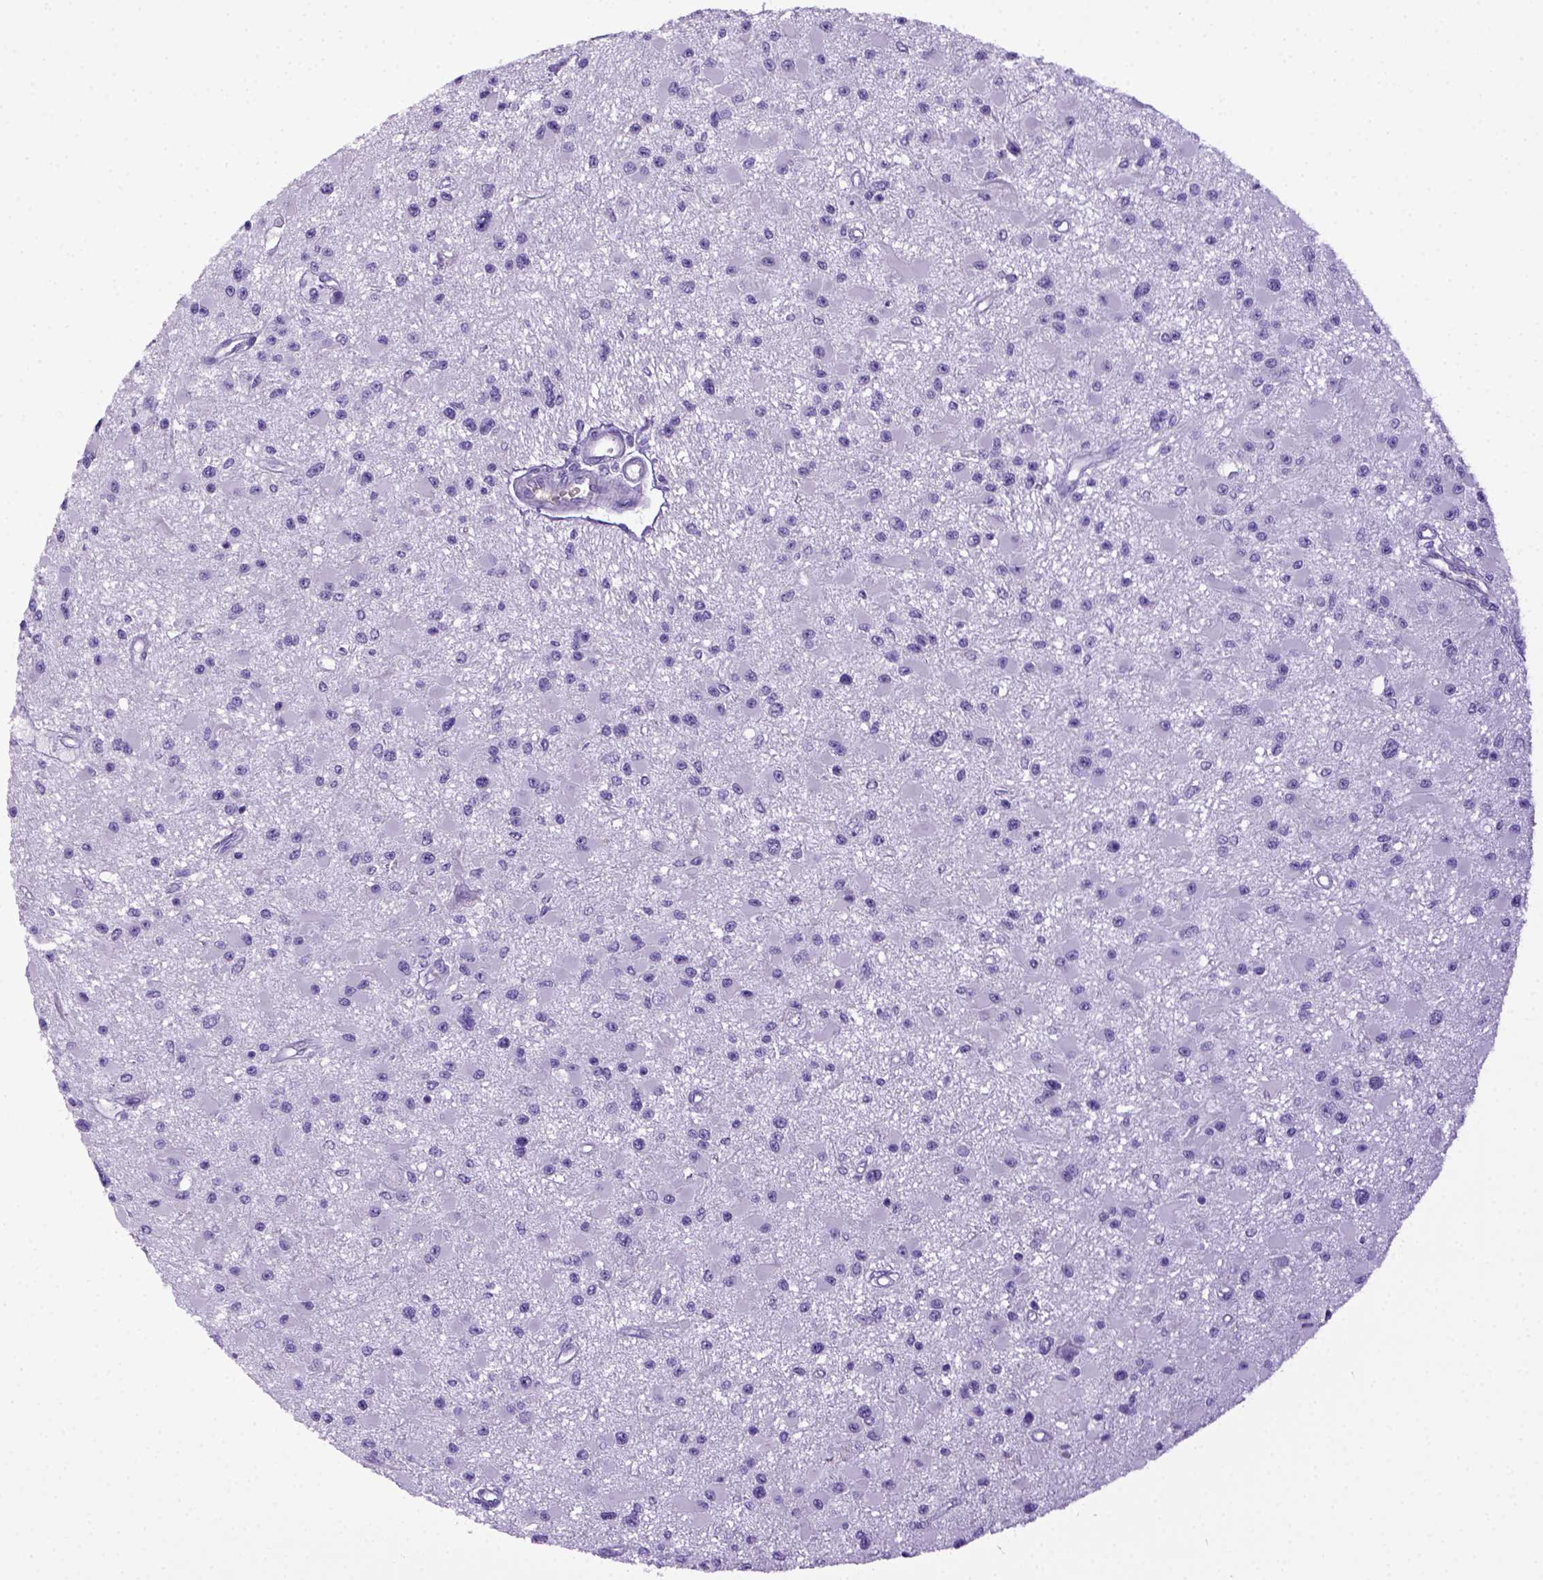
{"staining": {"intensity": "negative", "quantity": "none", "location": "none"}, "tissue": "glioma", "cell_type": "Tumor cells", "image_type": "cancer", "snomed": [{"axis": "morphology", "description": "Glioma, malignant, High grade"}, {"axis": "topography", "description": "Brain"}], "caption": "This is an IHC image of human malignant glioma (high-grade). There is no staining in tumor cells.", "gene": "ITIH4", "patient": {"sex": "male", "age": 54}}